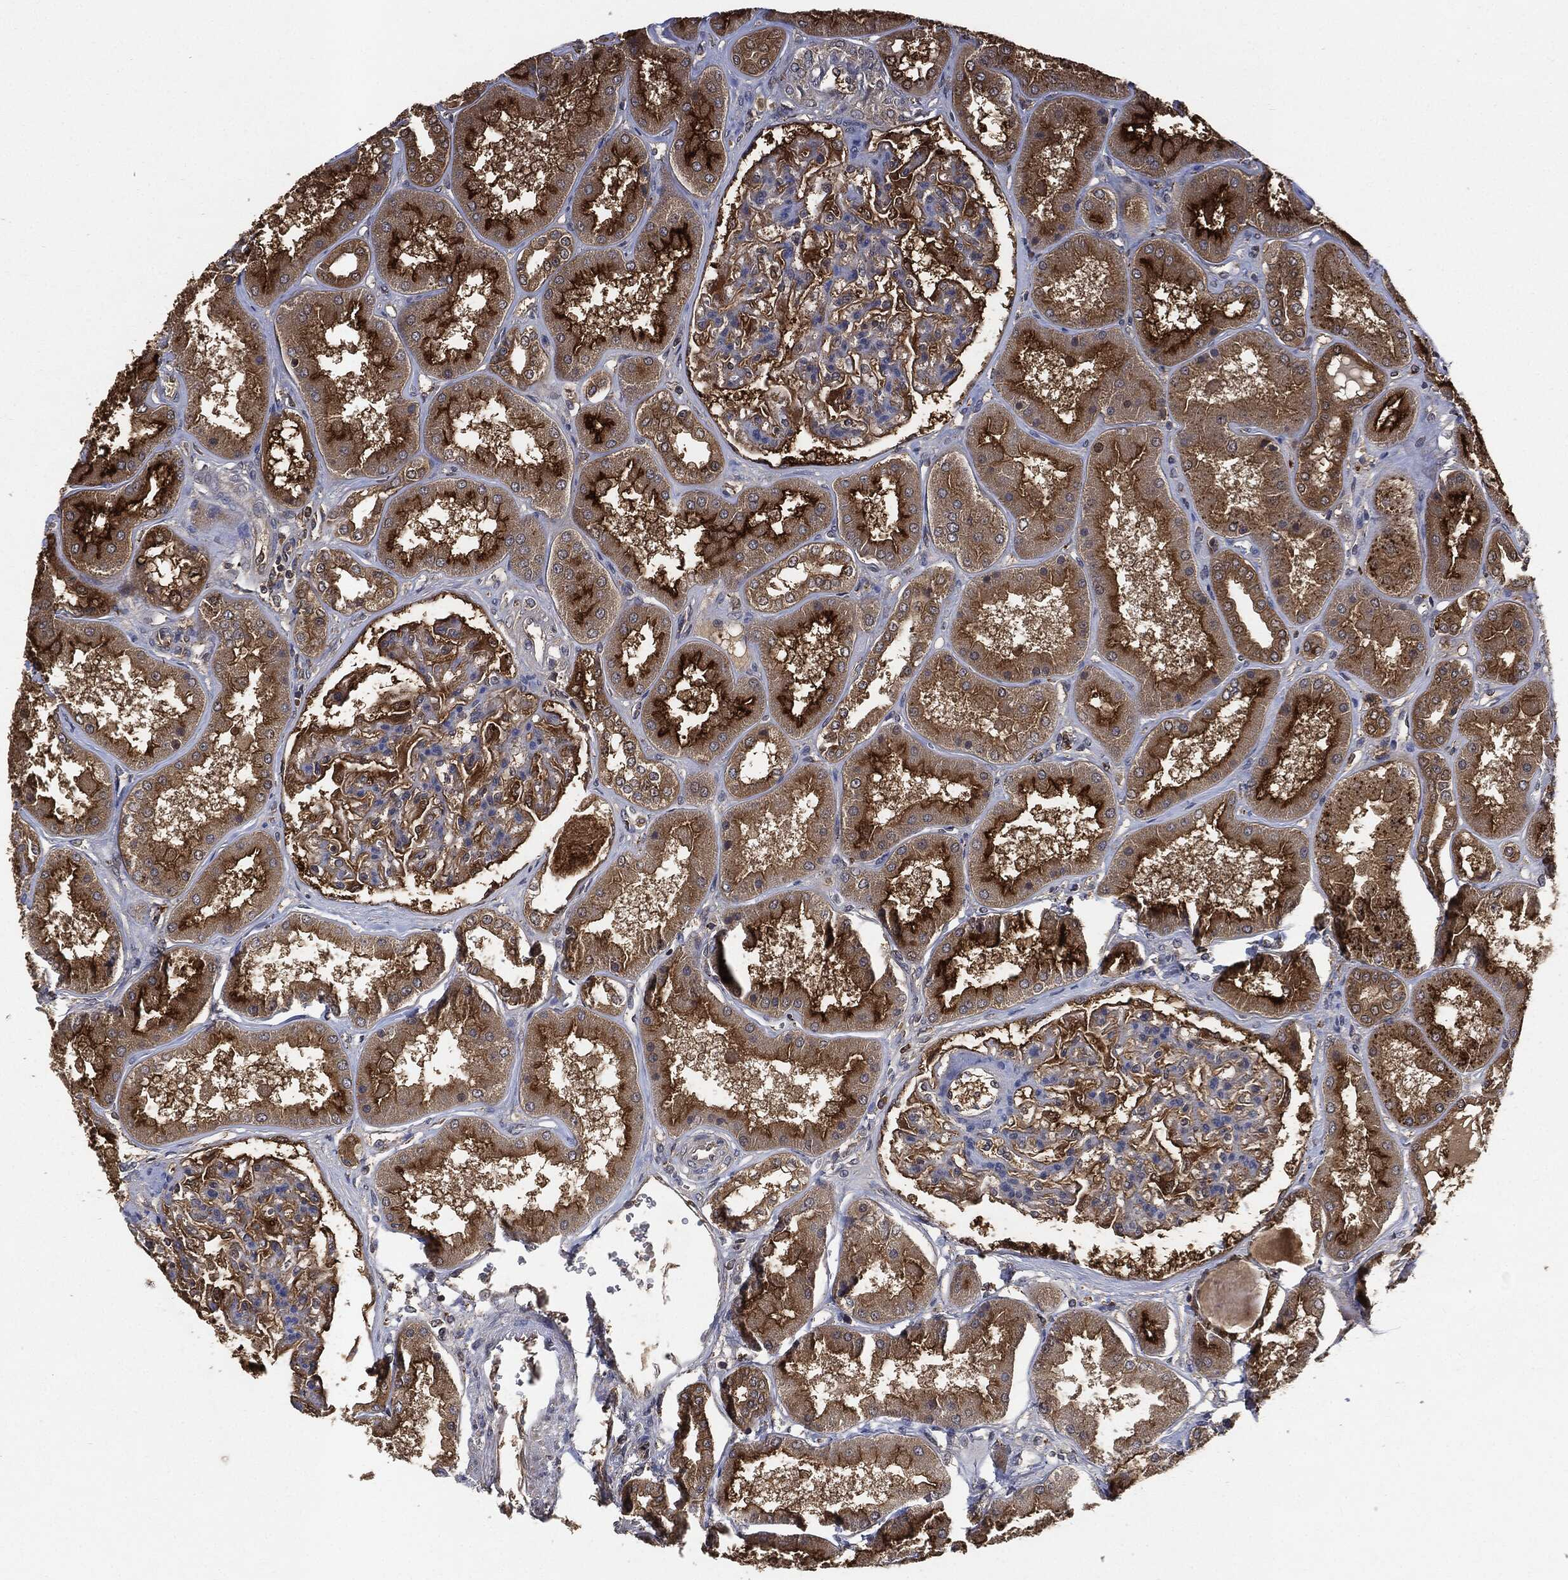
{"staining": {"intensity": "strong", "quantity": "<25%", "location": "cytoplasmic/membranous"}, "tissue": "kidney", "cell_type": "Cells in glomeruli", "image_type": "normal", "snomed": [{"axis": "morphology", "description": "Normal tissue, NOS"}, {"axis": "topography", "description": "Kidney"}], "caption": "This micrograph displays IHC staining of benign kidney, with medium strong cytoplasmic/membranous expression in about <25% of cells in glomeruli.", "gene": "BRAF", "patient": {"sex": "female", "age": 56}}